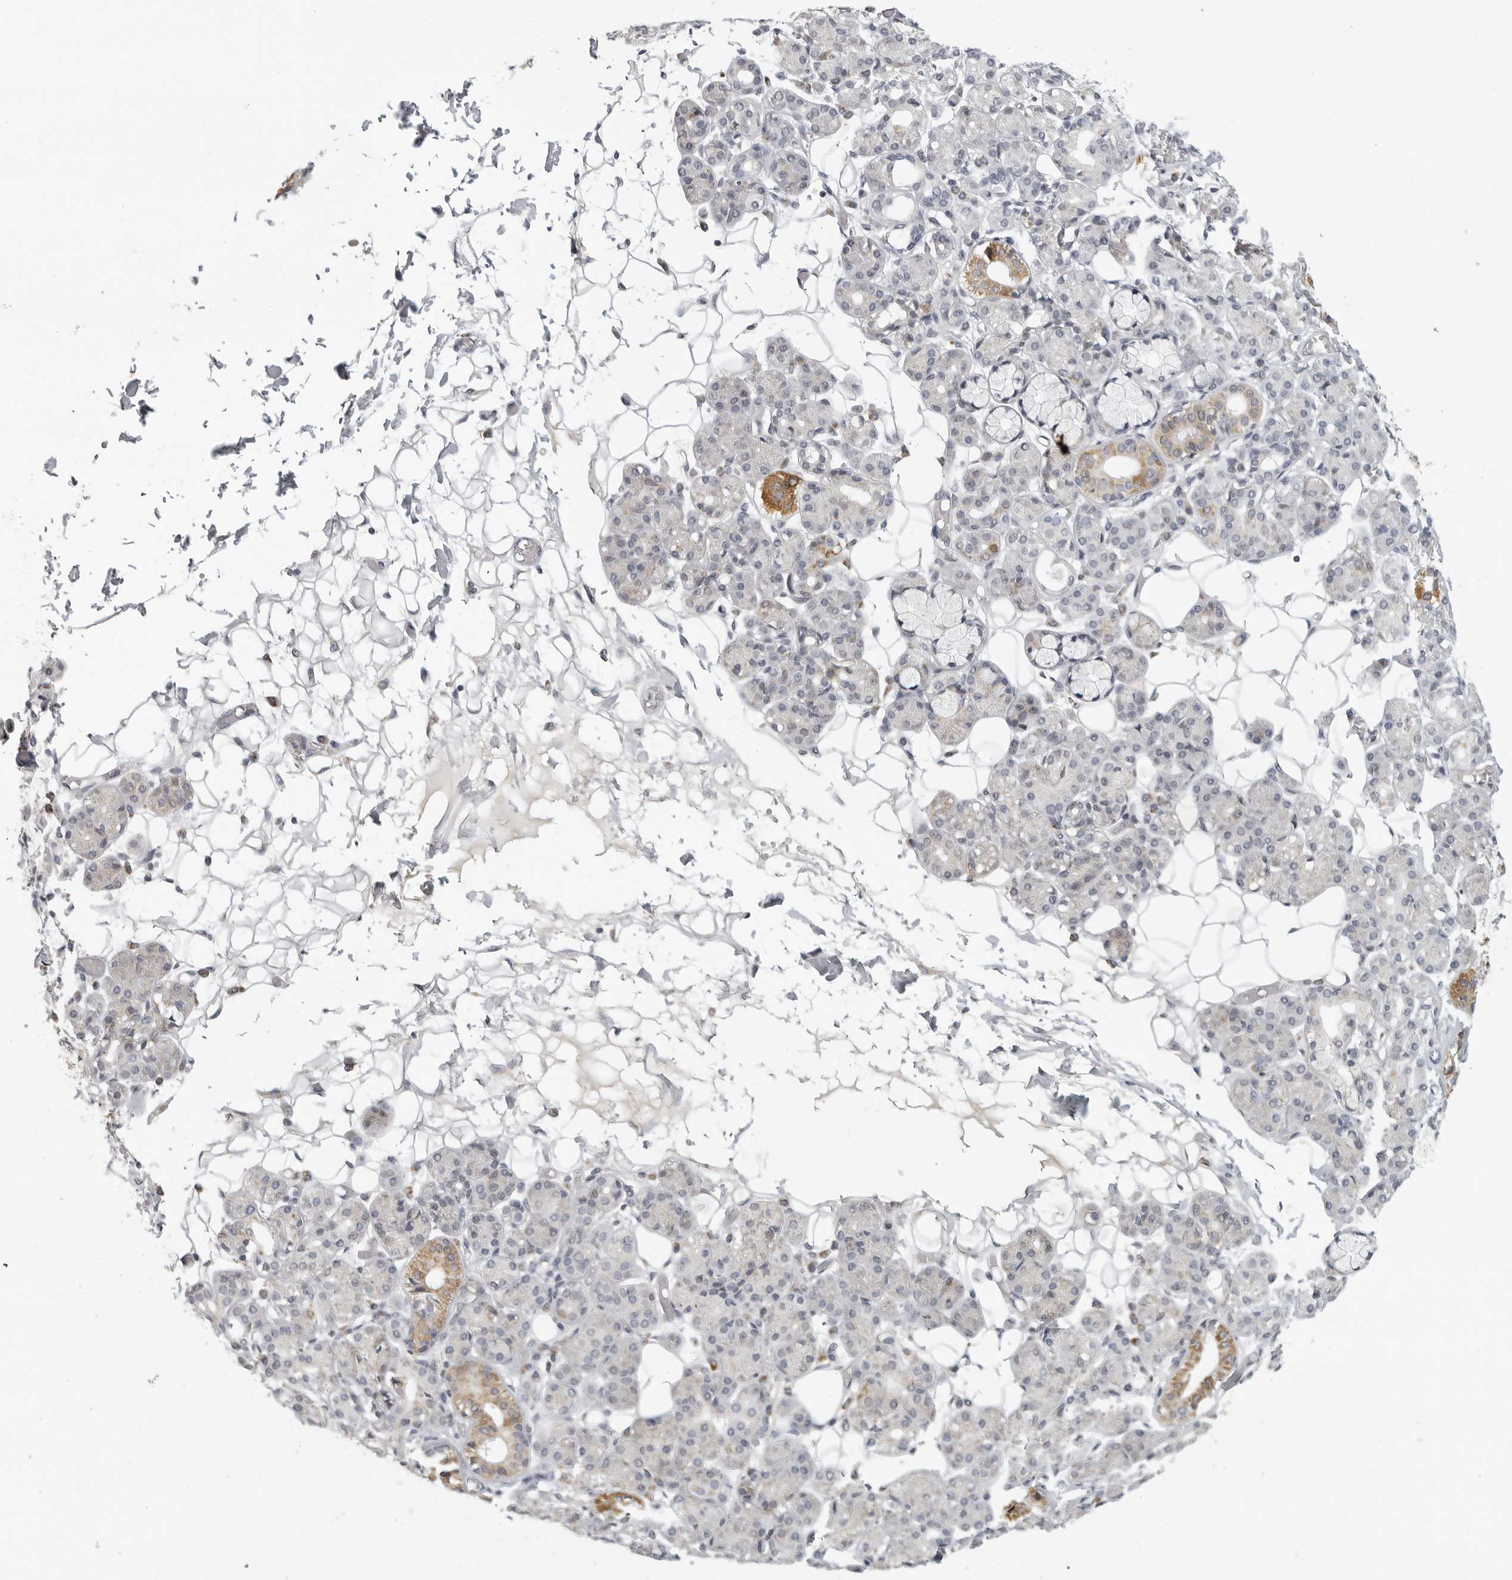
{"staining": {"intensity": "moderate", "quantity": "<25%", "location": "cytoplasmic/membranous"}, "tissue": "salivary gland", "cell_type": "Glandular cells", "image_type": "normal", "snomed": [{"axis": "morphology", "description": "Normal tissue, NOS"}, {"axis": "topography", "description": "Salivary gland"}], "caption": "A low amount of moderate cytoplasmic/membranous positivity is appreciated in about <25% of glandular cells in unremarkable salivary gland.", "gene": "MAP7D1", "patient": {"sex": "male", "age": 63}}